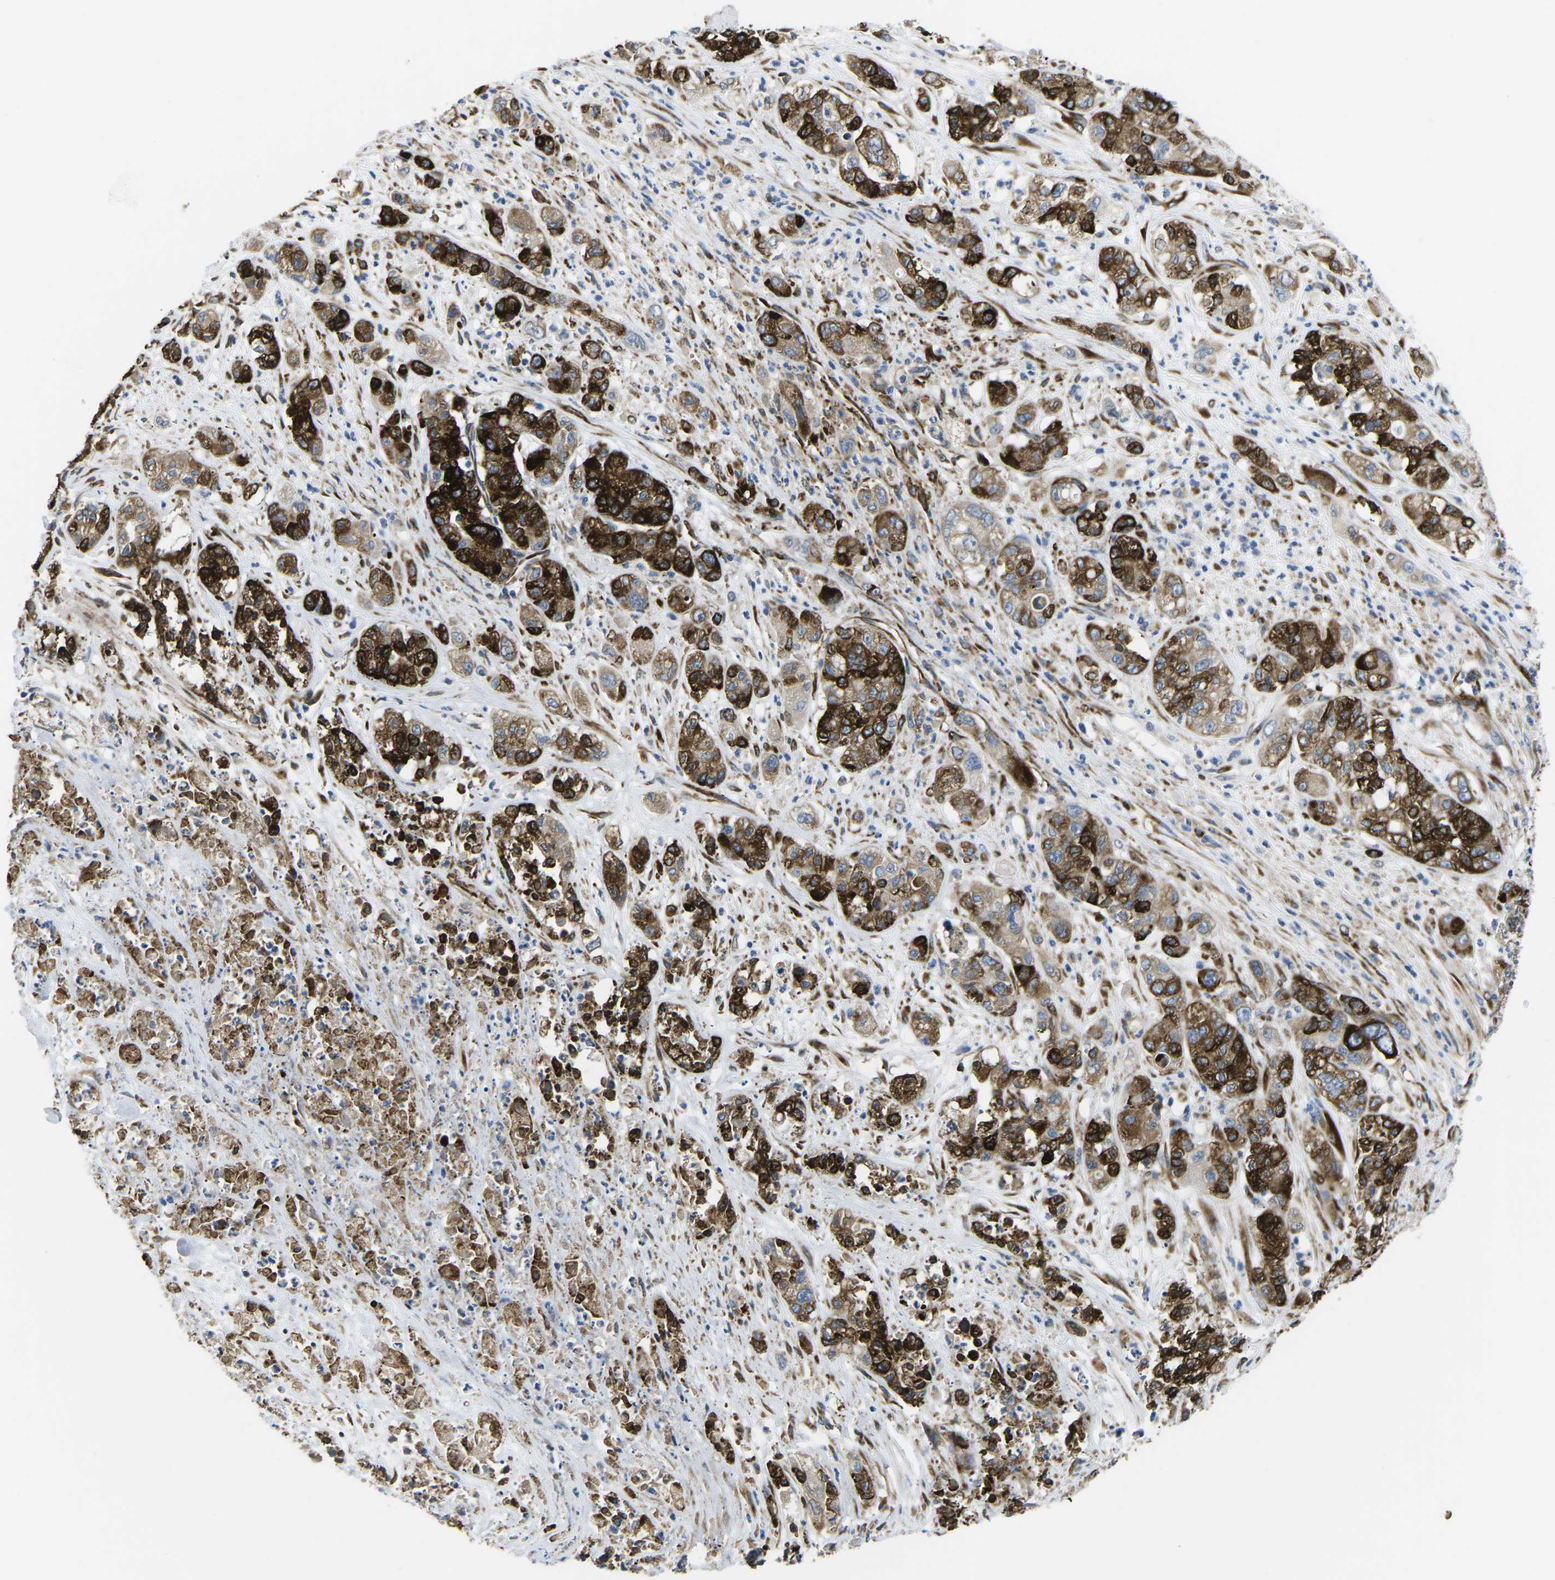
{"staining": {"intensity": "strong", "quantity": ">75%", "location": "cytoplasmic/membranous"}, "tissue": "pancreatic cancer", "cell_type": "Tumor cells", "image_type": "cancer", "snomed": [{"axis": "morphology", "description": "Adenocarcinoma, NOS"}, {"axis": "topography", "description": "Pancreas"}], "caption": "Pancreatic cancer was stained to show a protein in brown. There is high levels of strong cytoplasmic/membranous positivity in approximately >75% of tumor cells.", "gene": "PDZD8", "patient": {"sex": "female", "age": 78}}